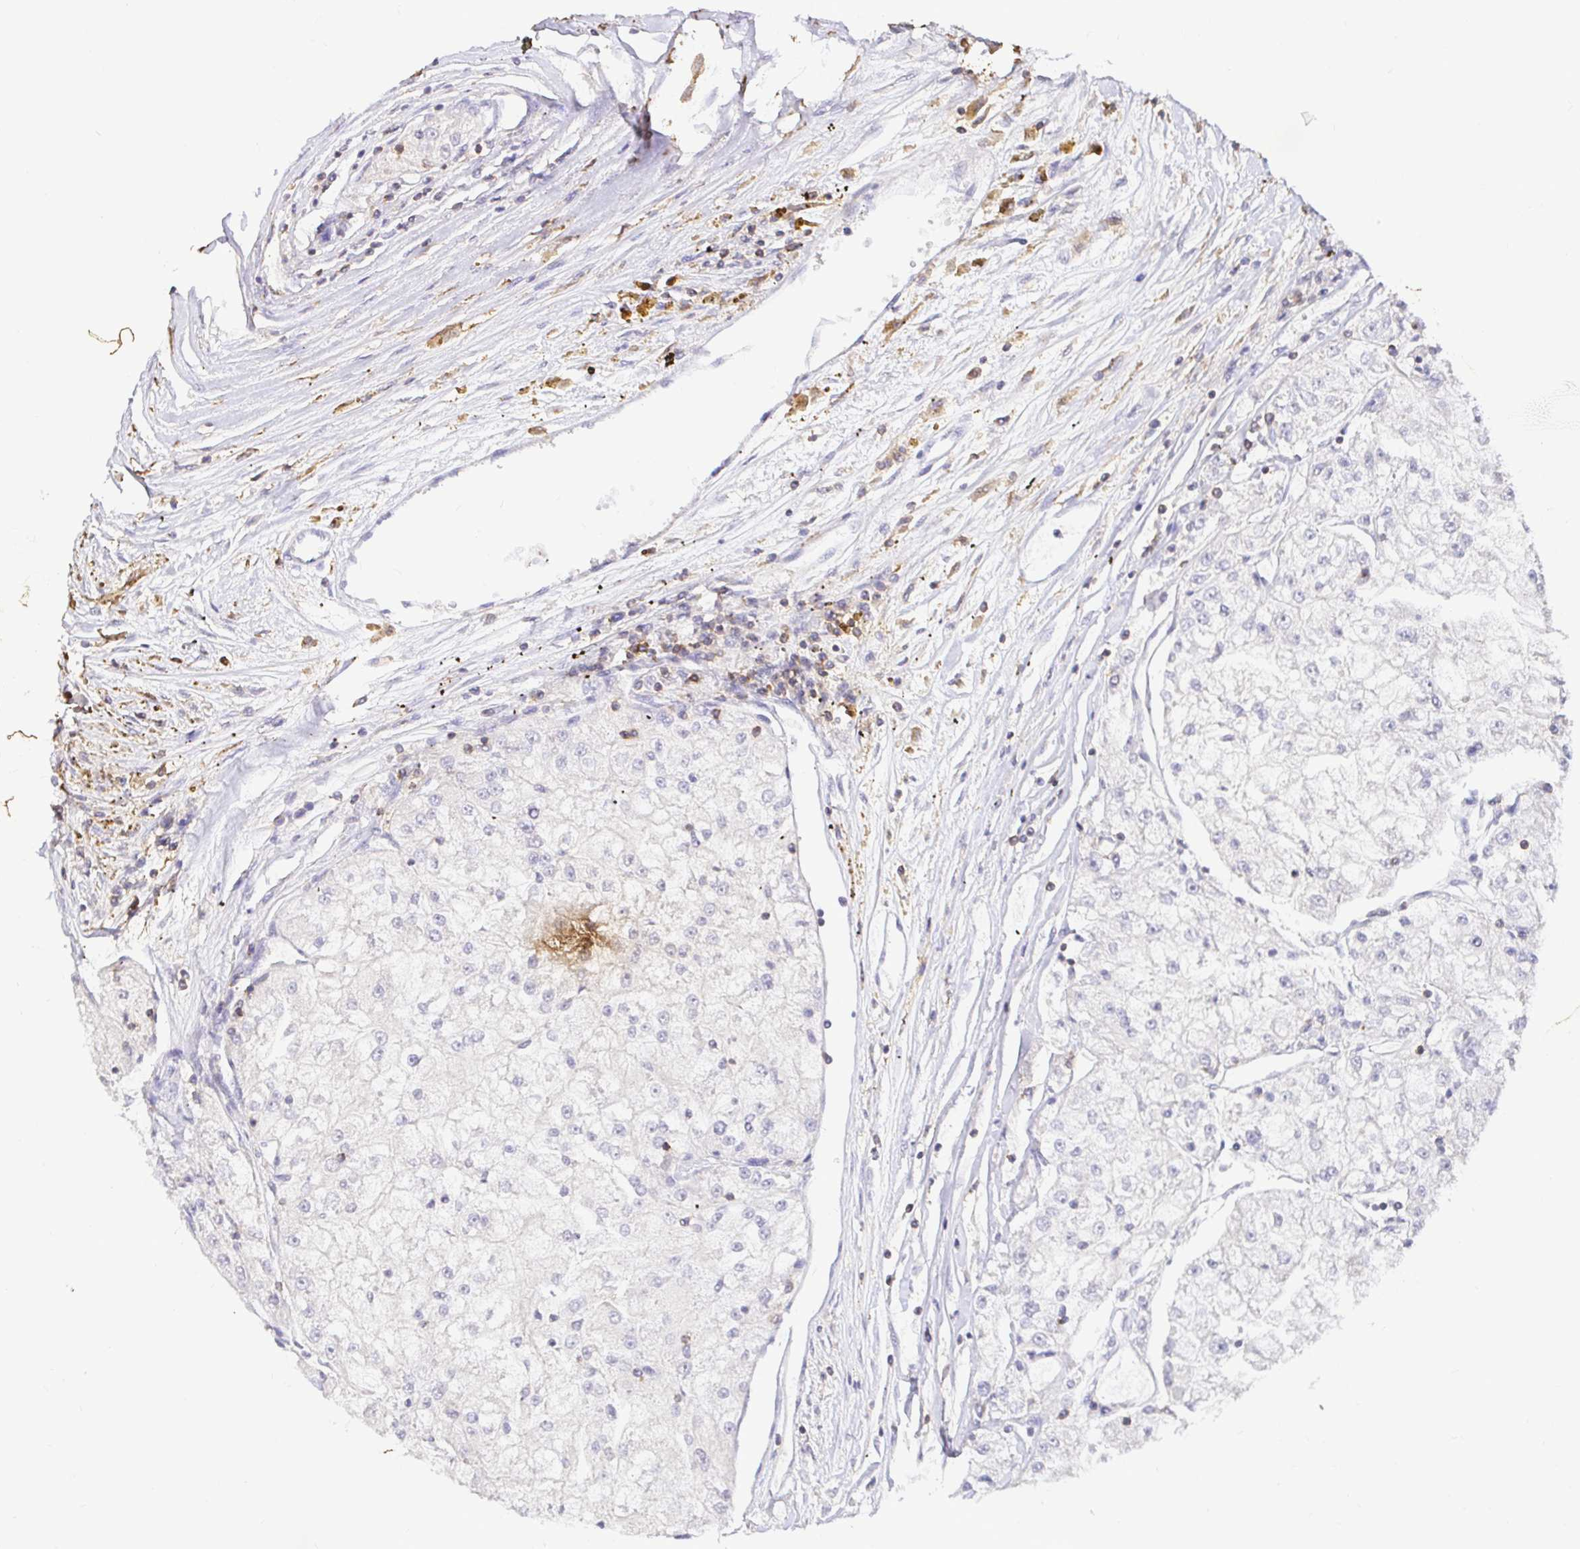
{"staining": {"intensity": "negative", "quantity": "none", "location": "none"}, "tissue": "renal cancer", "cell_type": "Tumor cells", "image_type": "cancer", "snomed": [{"axis": "morphology", "description": "Adenocarcinoma, NOS"}, {"axis": "topography", "description": "Kidney"}], "caption": "Adenocarcinoma (renal) stained for a protein using IHC shows no staining tumor cells.", "gene": "SKAP1", "patient": {"sex": "female", "age": 72}}